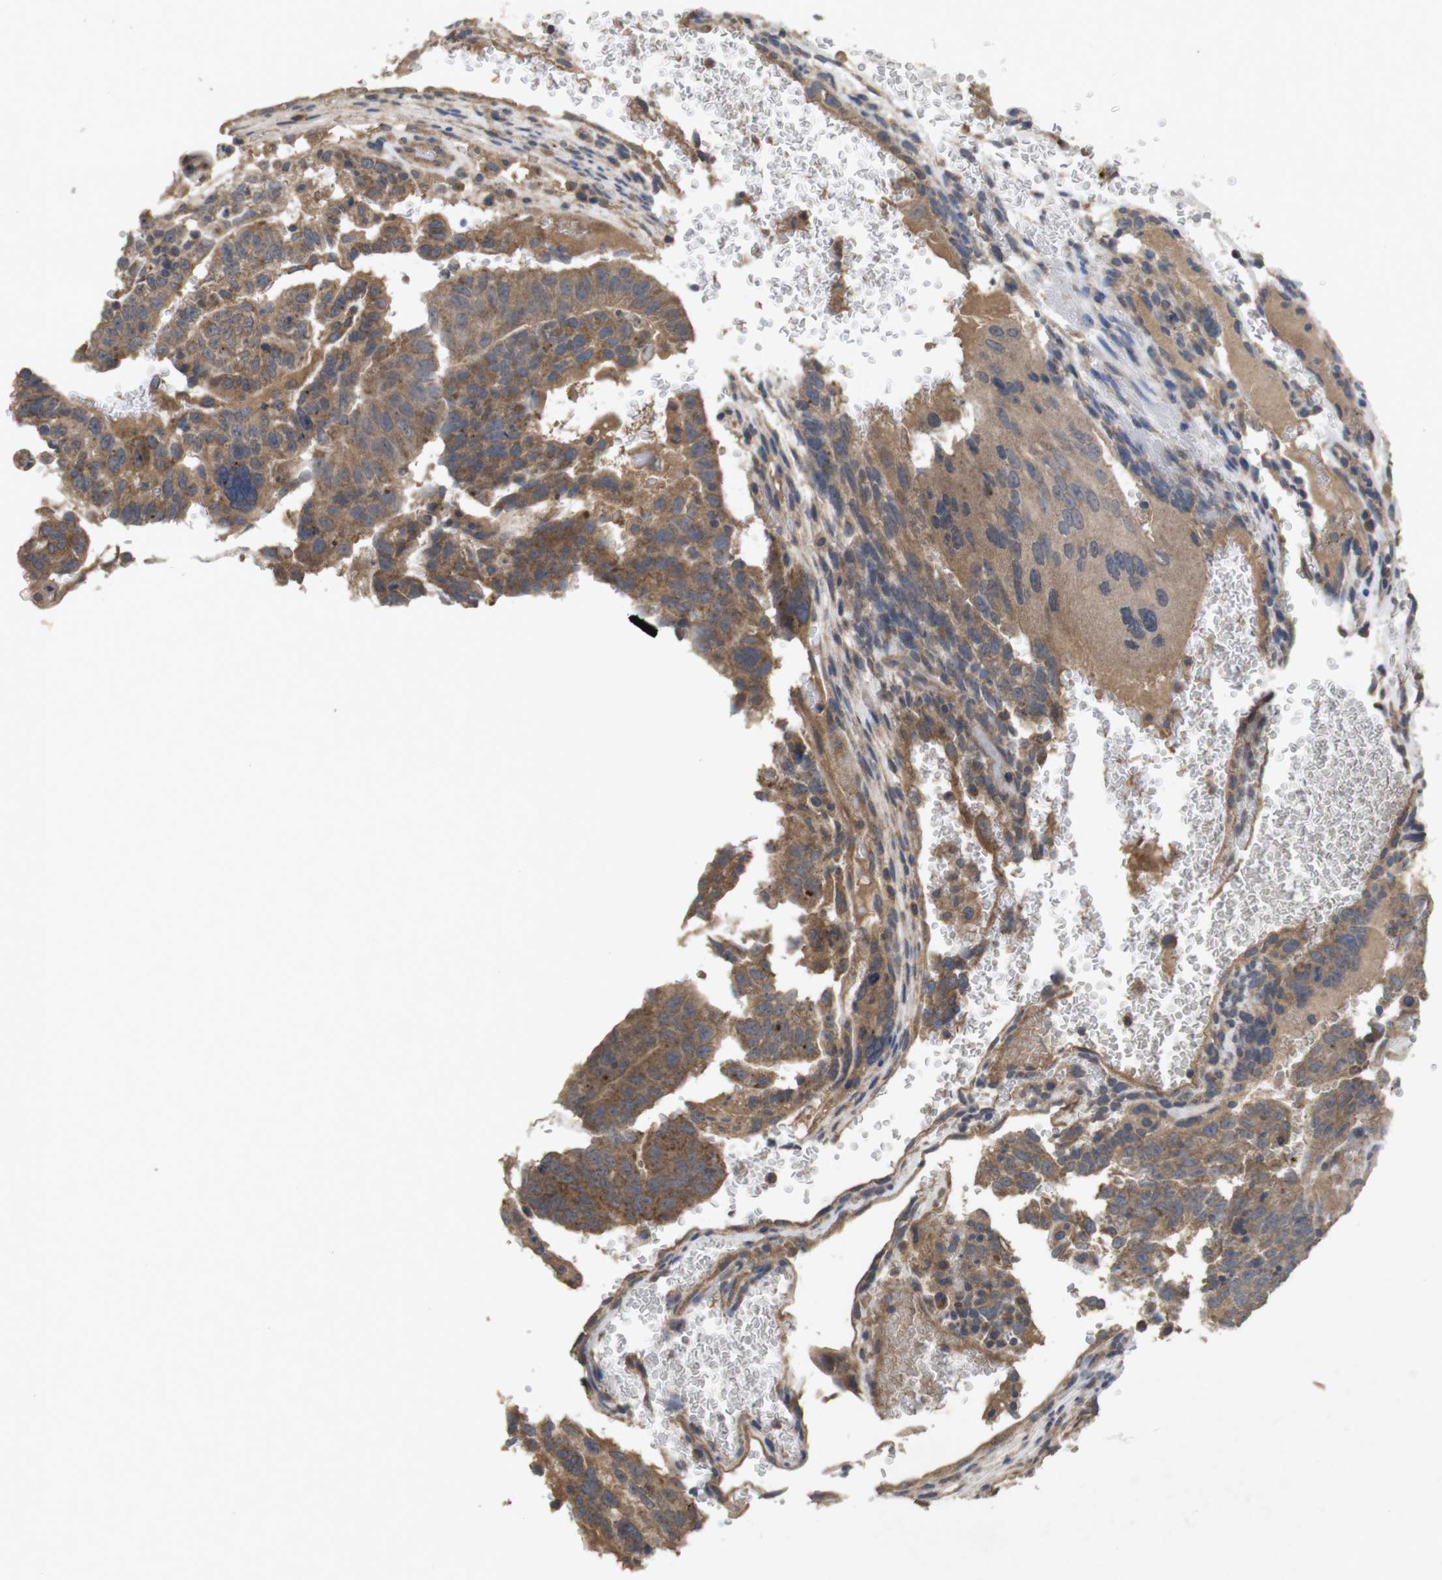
{"staining": {"intensity": "moderate", "quantity": ">75%", "location": "cytoplasmic/membranous"}, "tissue": "testis cancer", "cell_type": "Tumor cells", "image_type": "cancer", "snomed": [{"axis": "morphology", "description": "Seminoma, NOS"}, {"axis": "morphology", "description": "Carcinoma, Embryonal, NOS"}, {"axis": "topography", "description": "Testis"}], "caption": "A micrograph of testis embryonal carcinoma stained for a protein shows moderate cytoplasmic/membranous brown staining in tumor cells.", "gene": "KCNS3", "patient": {"sex": "male", "age": 52}}